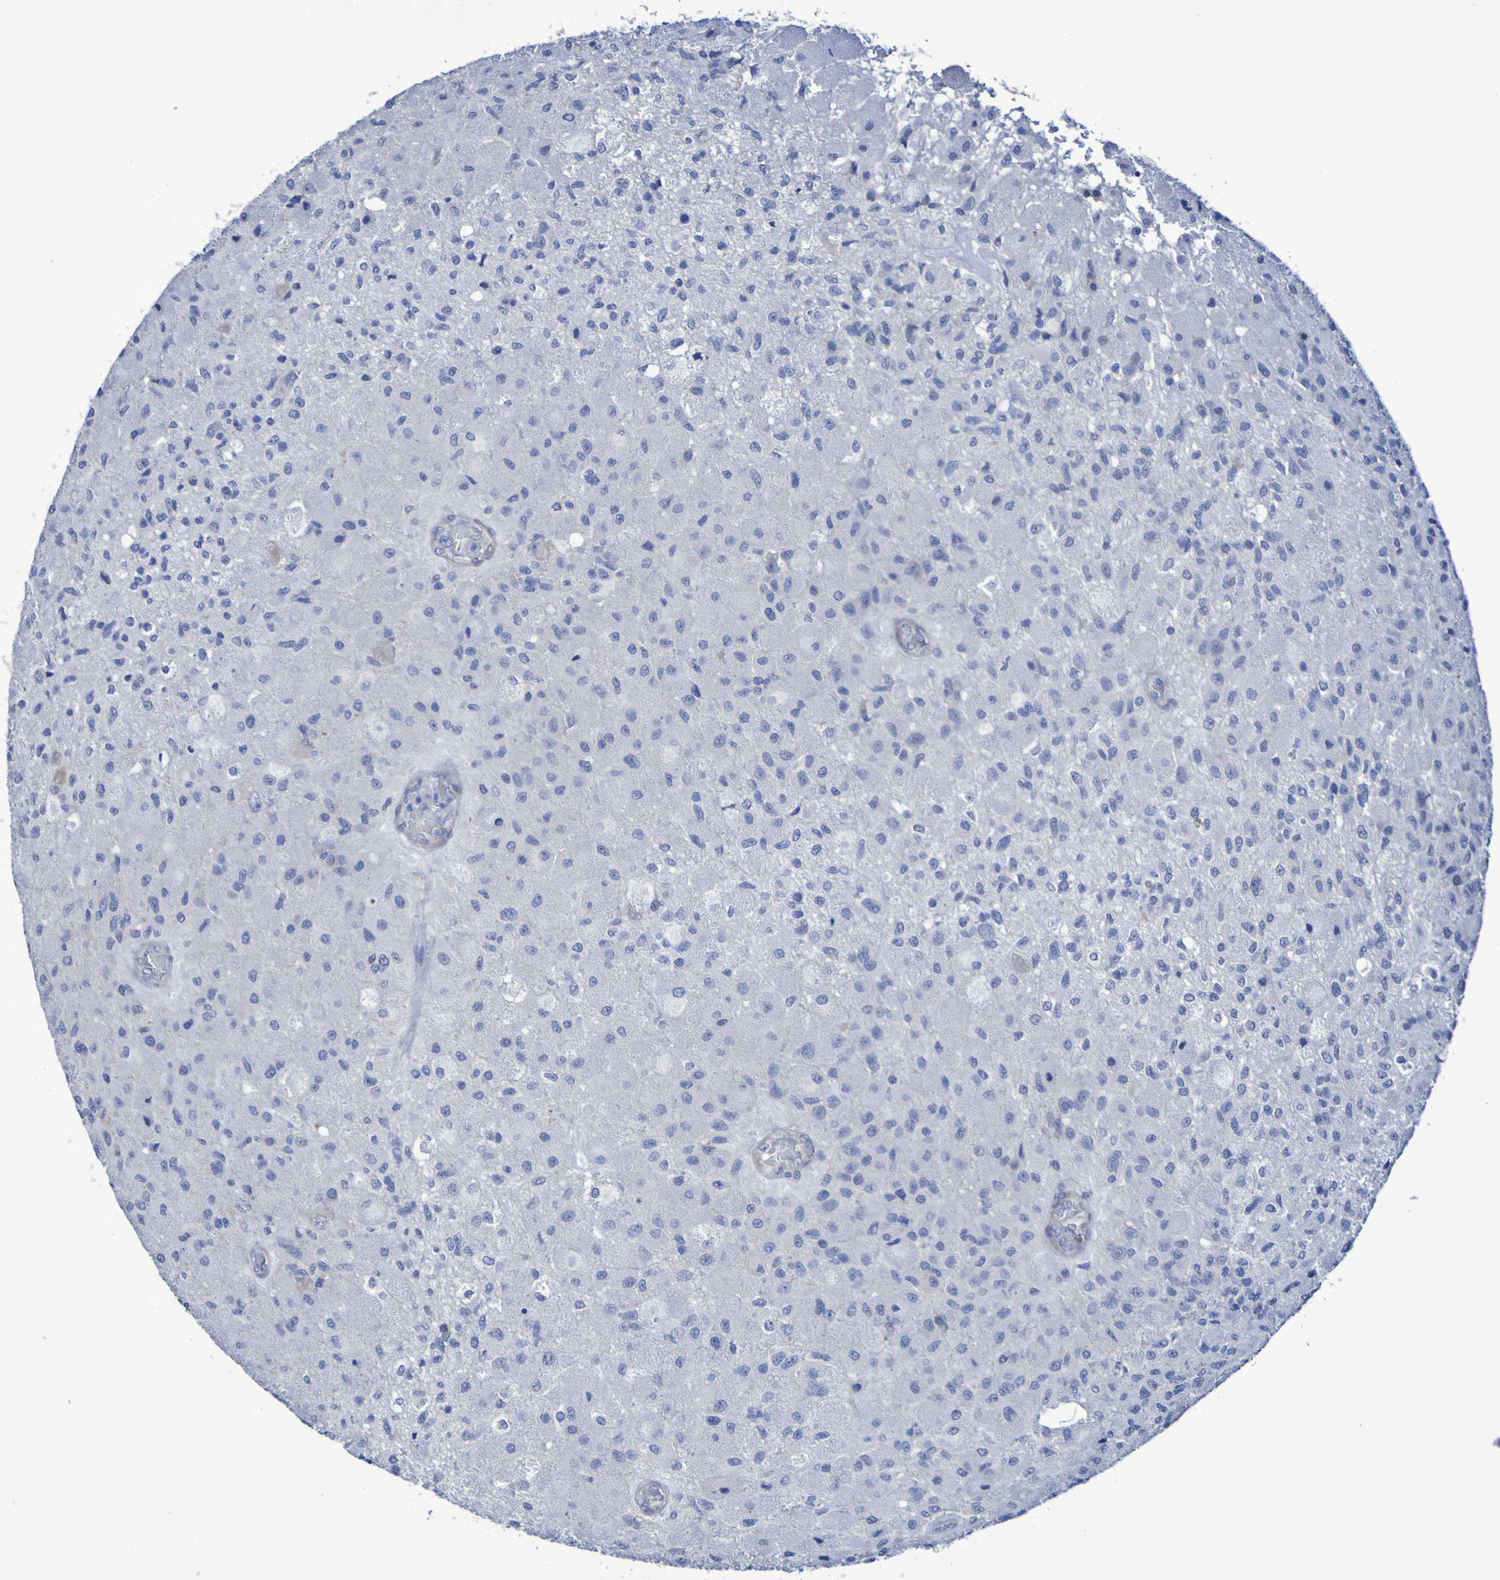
{"staining": {"intensity": "negative", "quantity": "none", "location": "none"}, "tissue": "glioma", "cell_type": "Tumor cells", "image_type": "cancer", "snomed": [{"axis": "morphology", "description": "Normal tissue, NOS"}, {"axis": "morphology", "description": "Glioma, malignant, High grade"}, {"axis": "topography", "description": "Cerebral cortex"}], "caption": "DAB immunohistochemical staining of human glioma shows no significant positivity in tumor cells. The staining was performed using DAB to visualize the protein expression in brown, while the nuclei were stained in blue with hematoxylin (Magnification: 20x).", "gene": "LPP", "patient": {"sex": "male", "age": 77}}